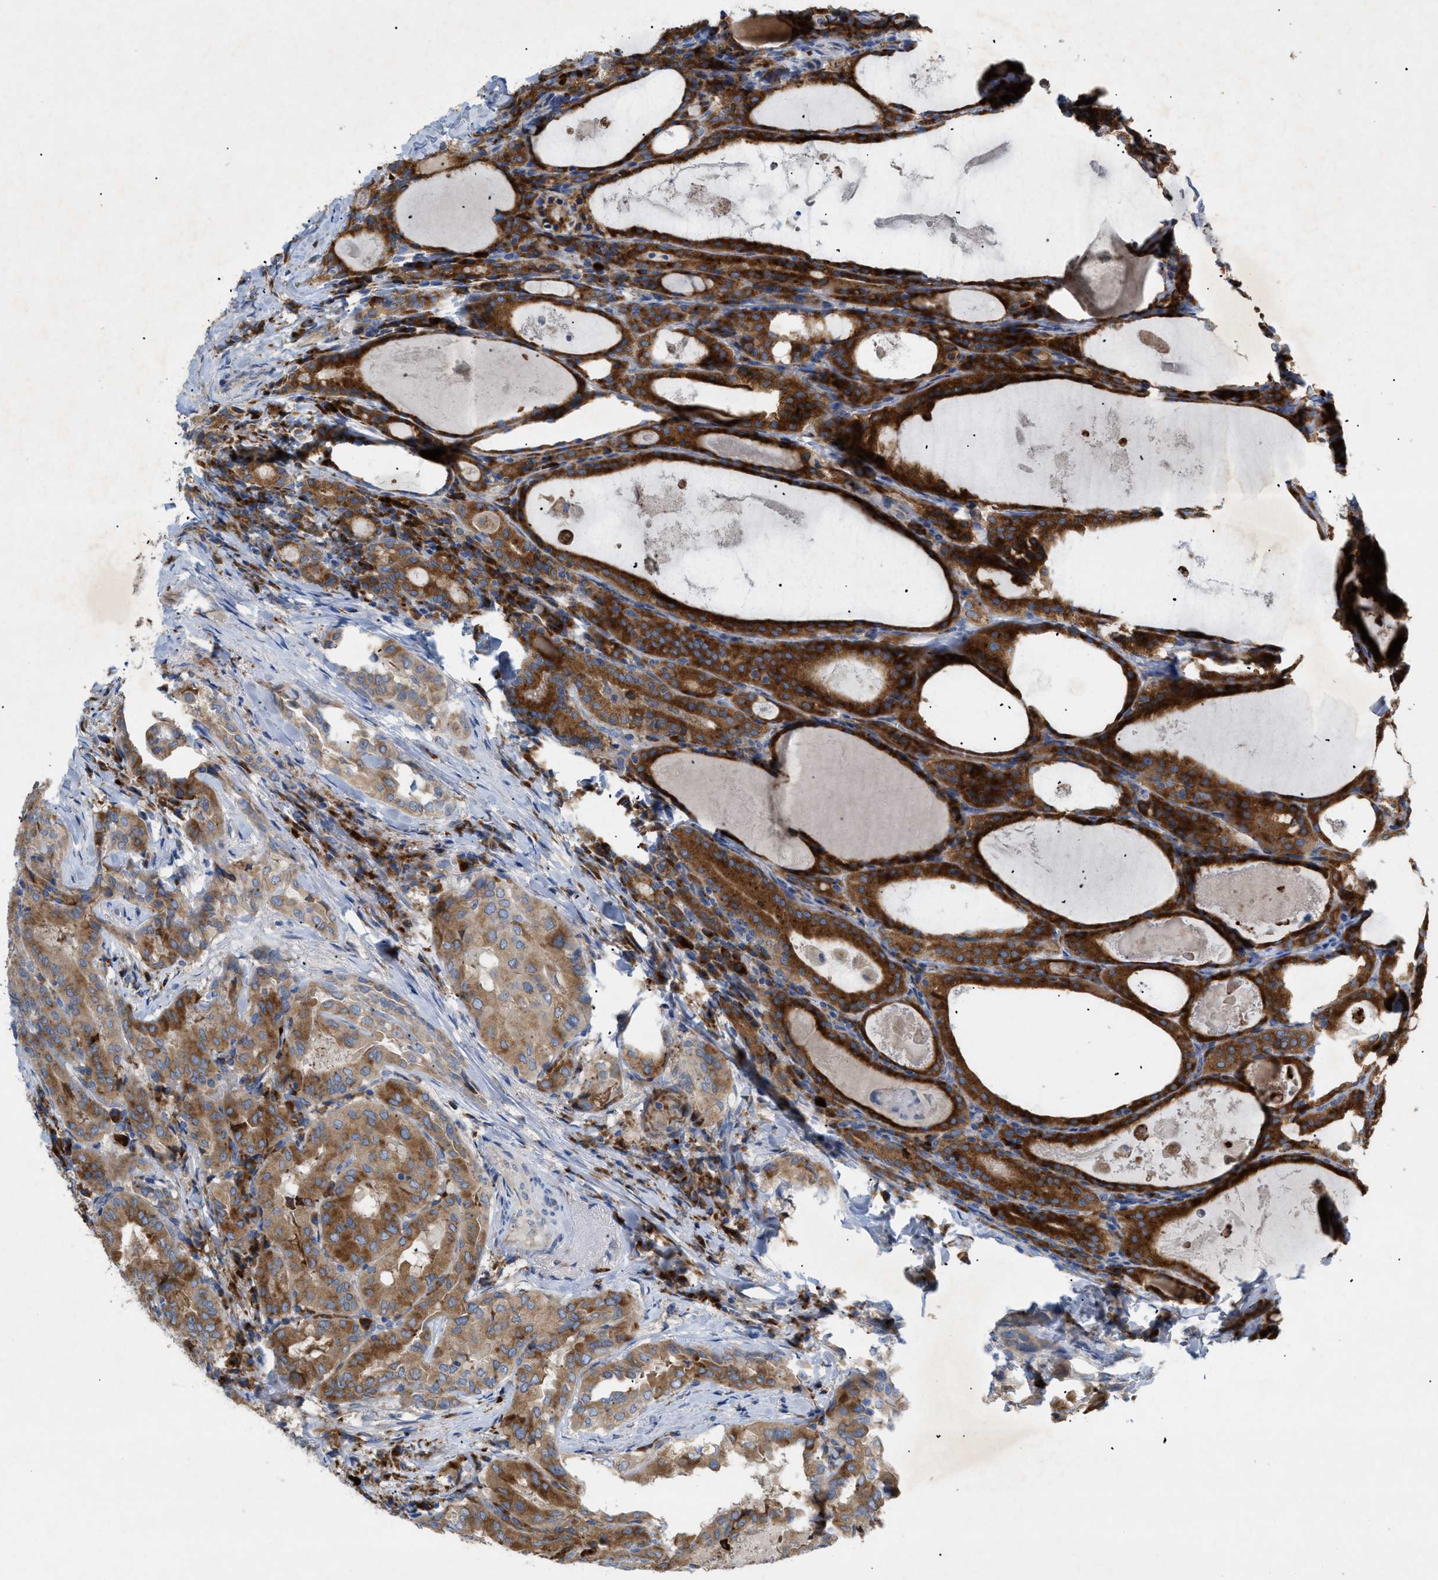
{"staining": {"intensity": "moderate", "quantity": ">75%", "location": "cytoplasmic/membranous"}, "tissue": "thyroid cancer", "cell_type": "Tumor cells", "image_type": "cancer", "snomed": [{"axis": "morphology", "description": "Papillary adenocarcinoma, NOS"}, {"axis": "topography", "description": "Thyroid gland"}], "caption": "IHC of thyroid cancer (papillary adenocarcinoma) shows medium levels of moderate cytoplasmic/membranous positivity in approximately >75% of tumor cells. The protein of interest is stained brown, and the nuclei are stained in blue (DAB (3,3'-diaminobenzidine) IHC with brightfield microscopy, high magnification).", "gene": "SLC50A1", "patient": {"sex": "female", "age": 42}}